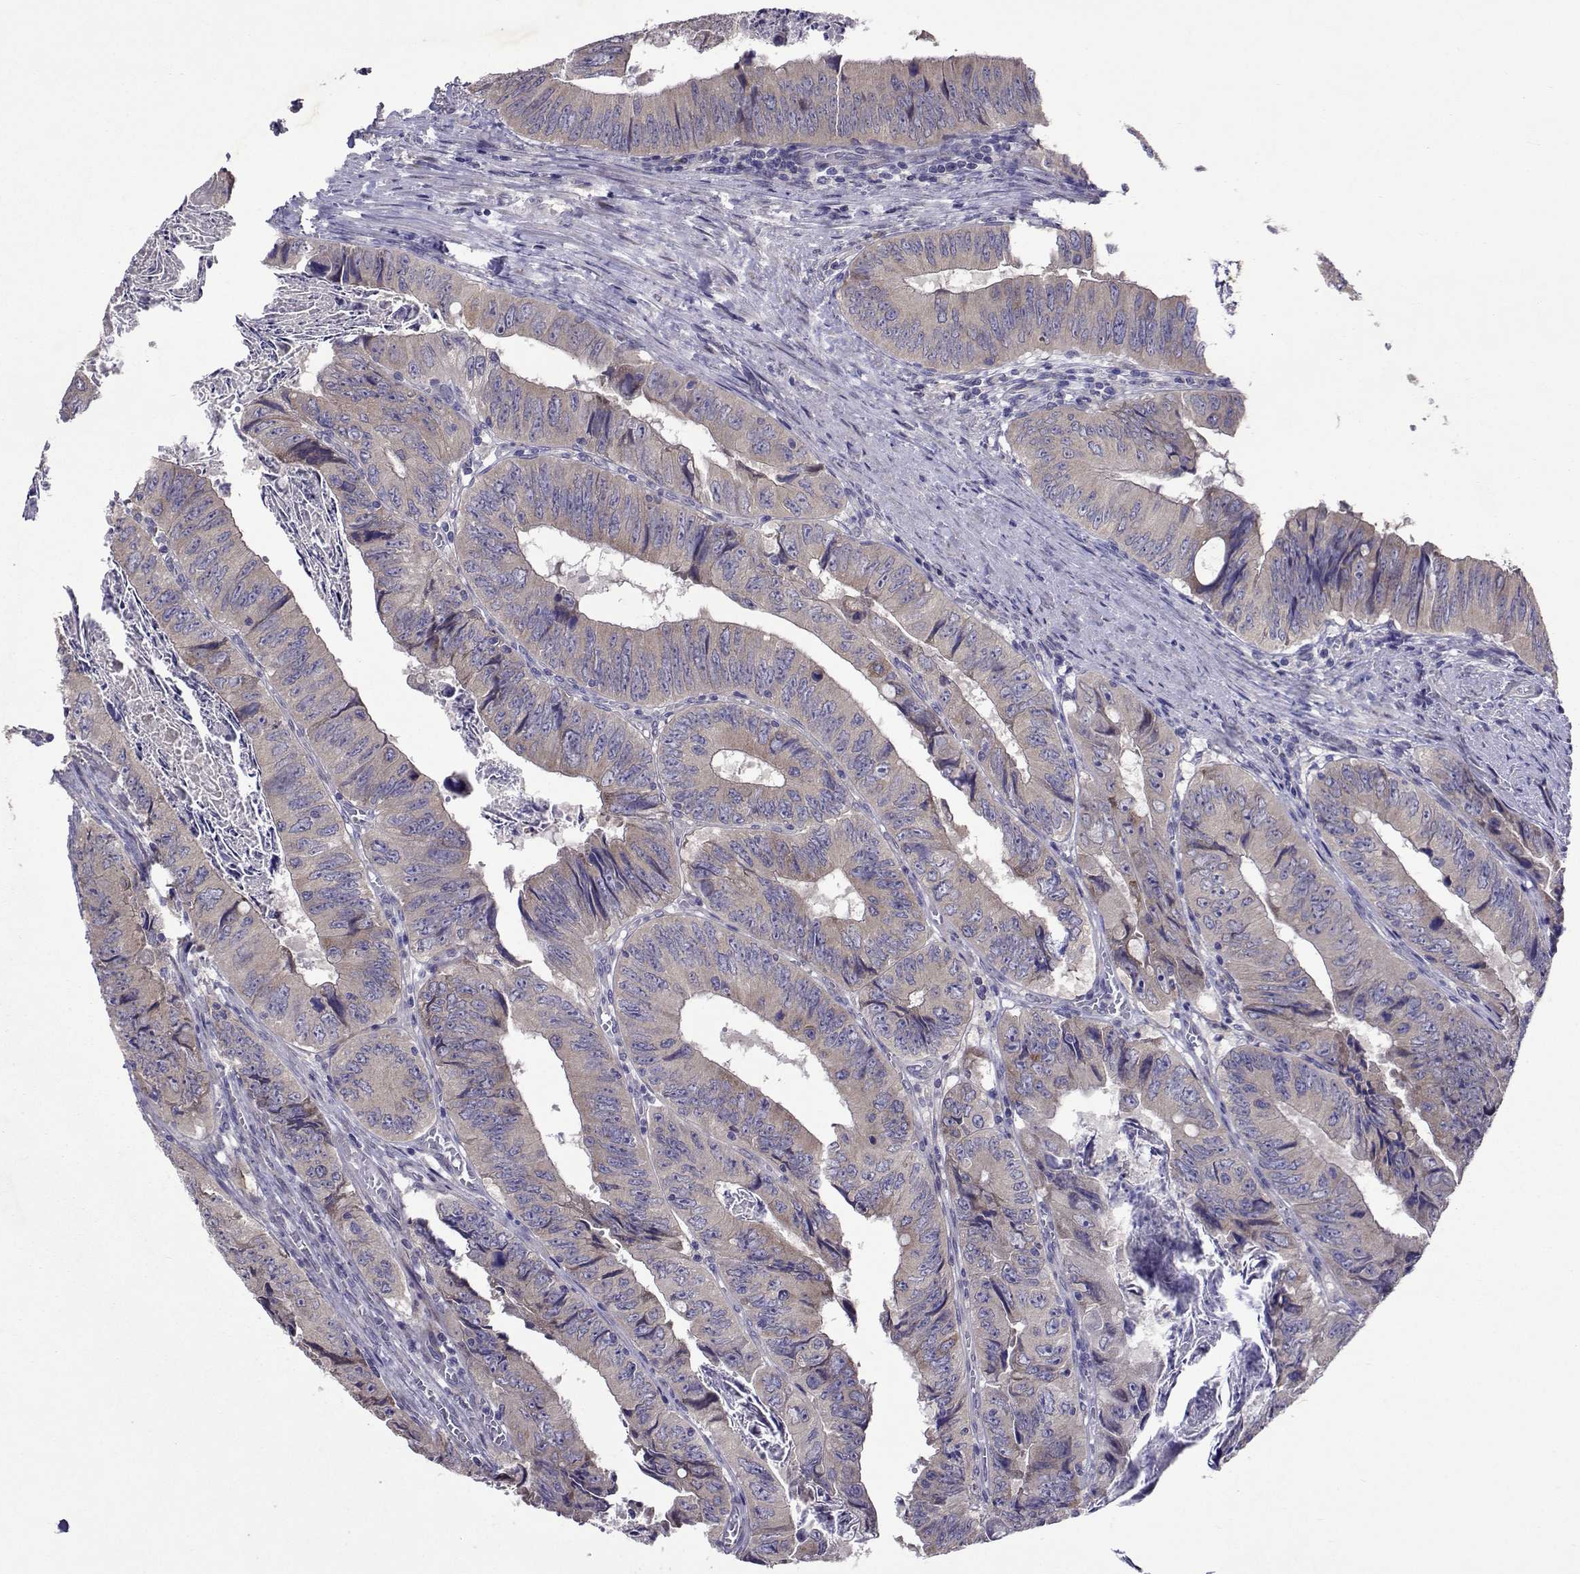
{"staining": {"intensity": "negative", "quantity": "none", "location": "none"}, "tissue": "colorectal cancer", "cell_type": "Tumor cells", "image_type": "cancer", "snomed": [{"axis": "morphology", "description": "Adenocarcinoma, NOS"}, {"axis": "topography", "description": "Colon"}], "caption": "This is an IHC histopathology image of adenocarcinoma (colorectal). There is no positivity in tumor cells.", "gene": "TARBP2", "patient": {"sex": "female", "age": 84}}